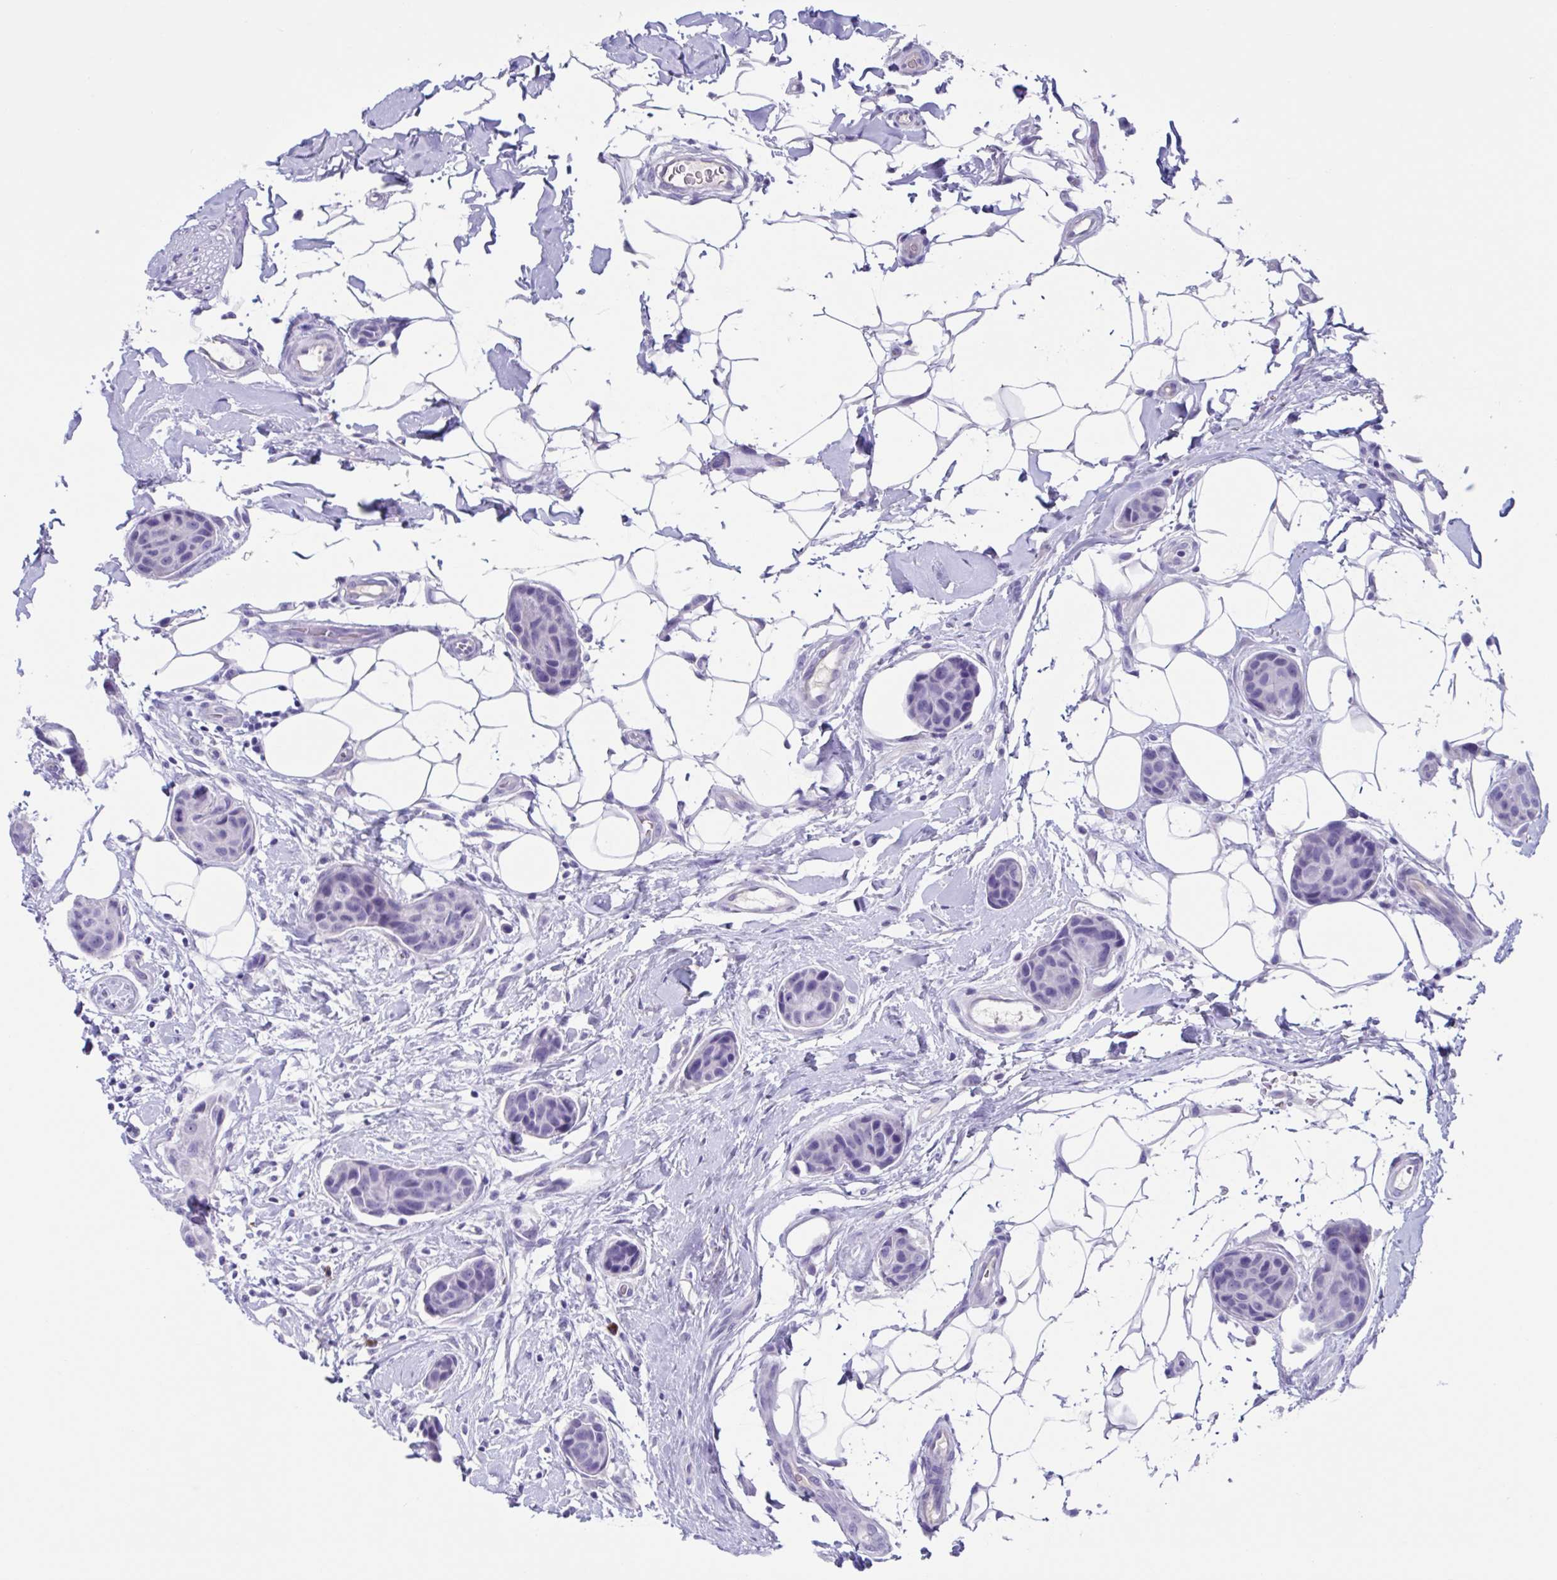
{"staining": {"intensity": "negative", "quantity": "none", "location": "none"}, "tissue": "breast cancer", "cell_type": "Tumor cells", "image_type": "cancer", "snomed": [{"axis": "morphology", "description": "Duct carcinoma"}, {"axis": "topography", "description": "Breast"}, {"axis": "topography", "description": "Lymph node"}], "caption": "Immunohistochemistry (IHC) photomicrograph of human infiltrating ductal carcinoma (breast) stained for a protein (brown), which displays no positivity in tumor cells.", "gene": "USP35", "patient": {"sex": "female", "age": 80}}